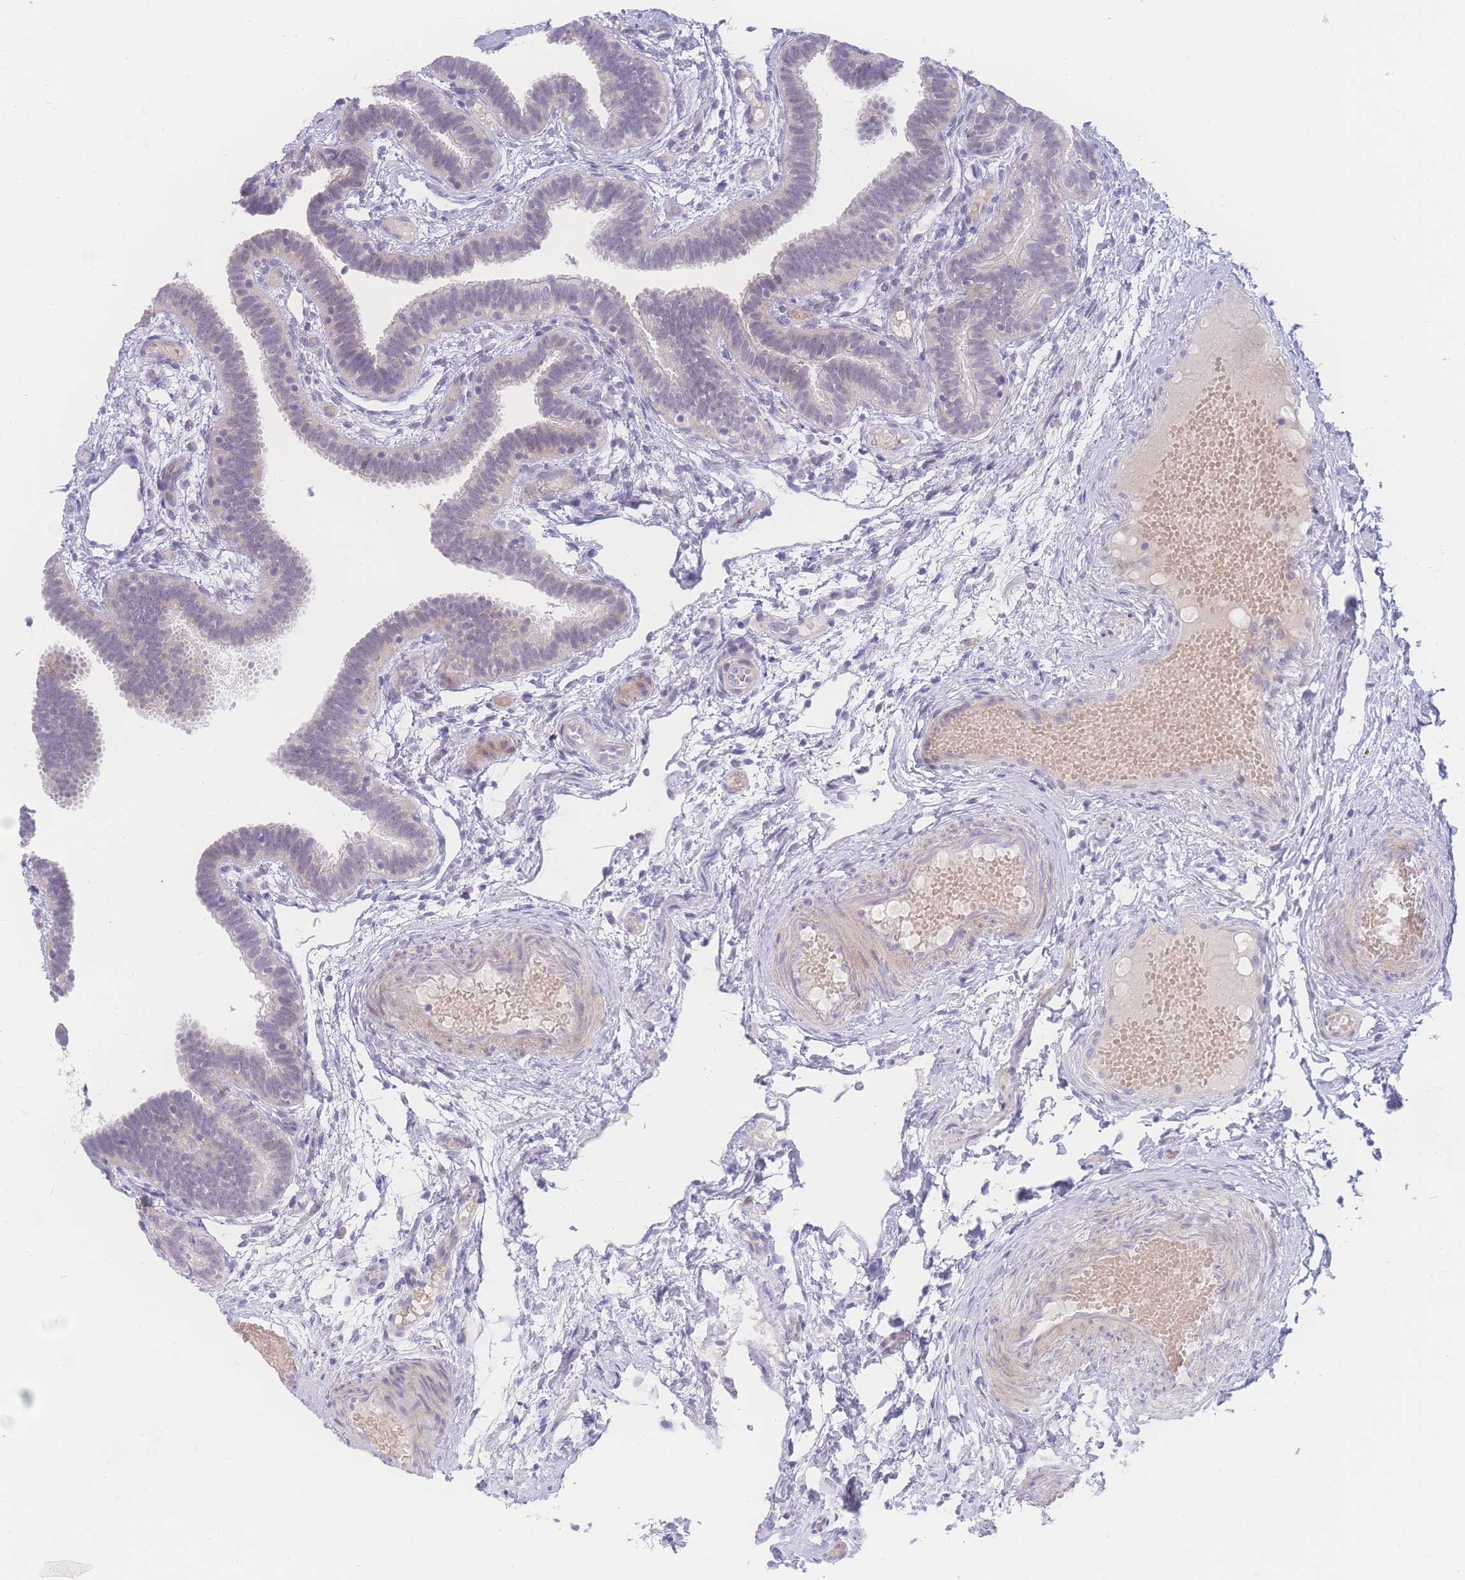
{"staining": {"intensity": "weak", "quantity": "<25%", "location": "nuclear"}, "tissue": "fallopian tube", "cell_type": "Glandular cells", "image_type": "normal", "snomed": [{"axis": "morphology", "description": "Normal tissue, NOS"}, {"axis": "topography", "description": "Fallopian tube"}], "caption": "DAB immunohistochemical staining of unremarkable fallopian tube demonstrates no significant positivity in glandular cells. Nuclei are stained in blue.", "gene": "PRSS22", "patient": {"sex": "female", "age": 37}}